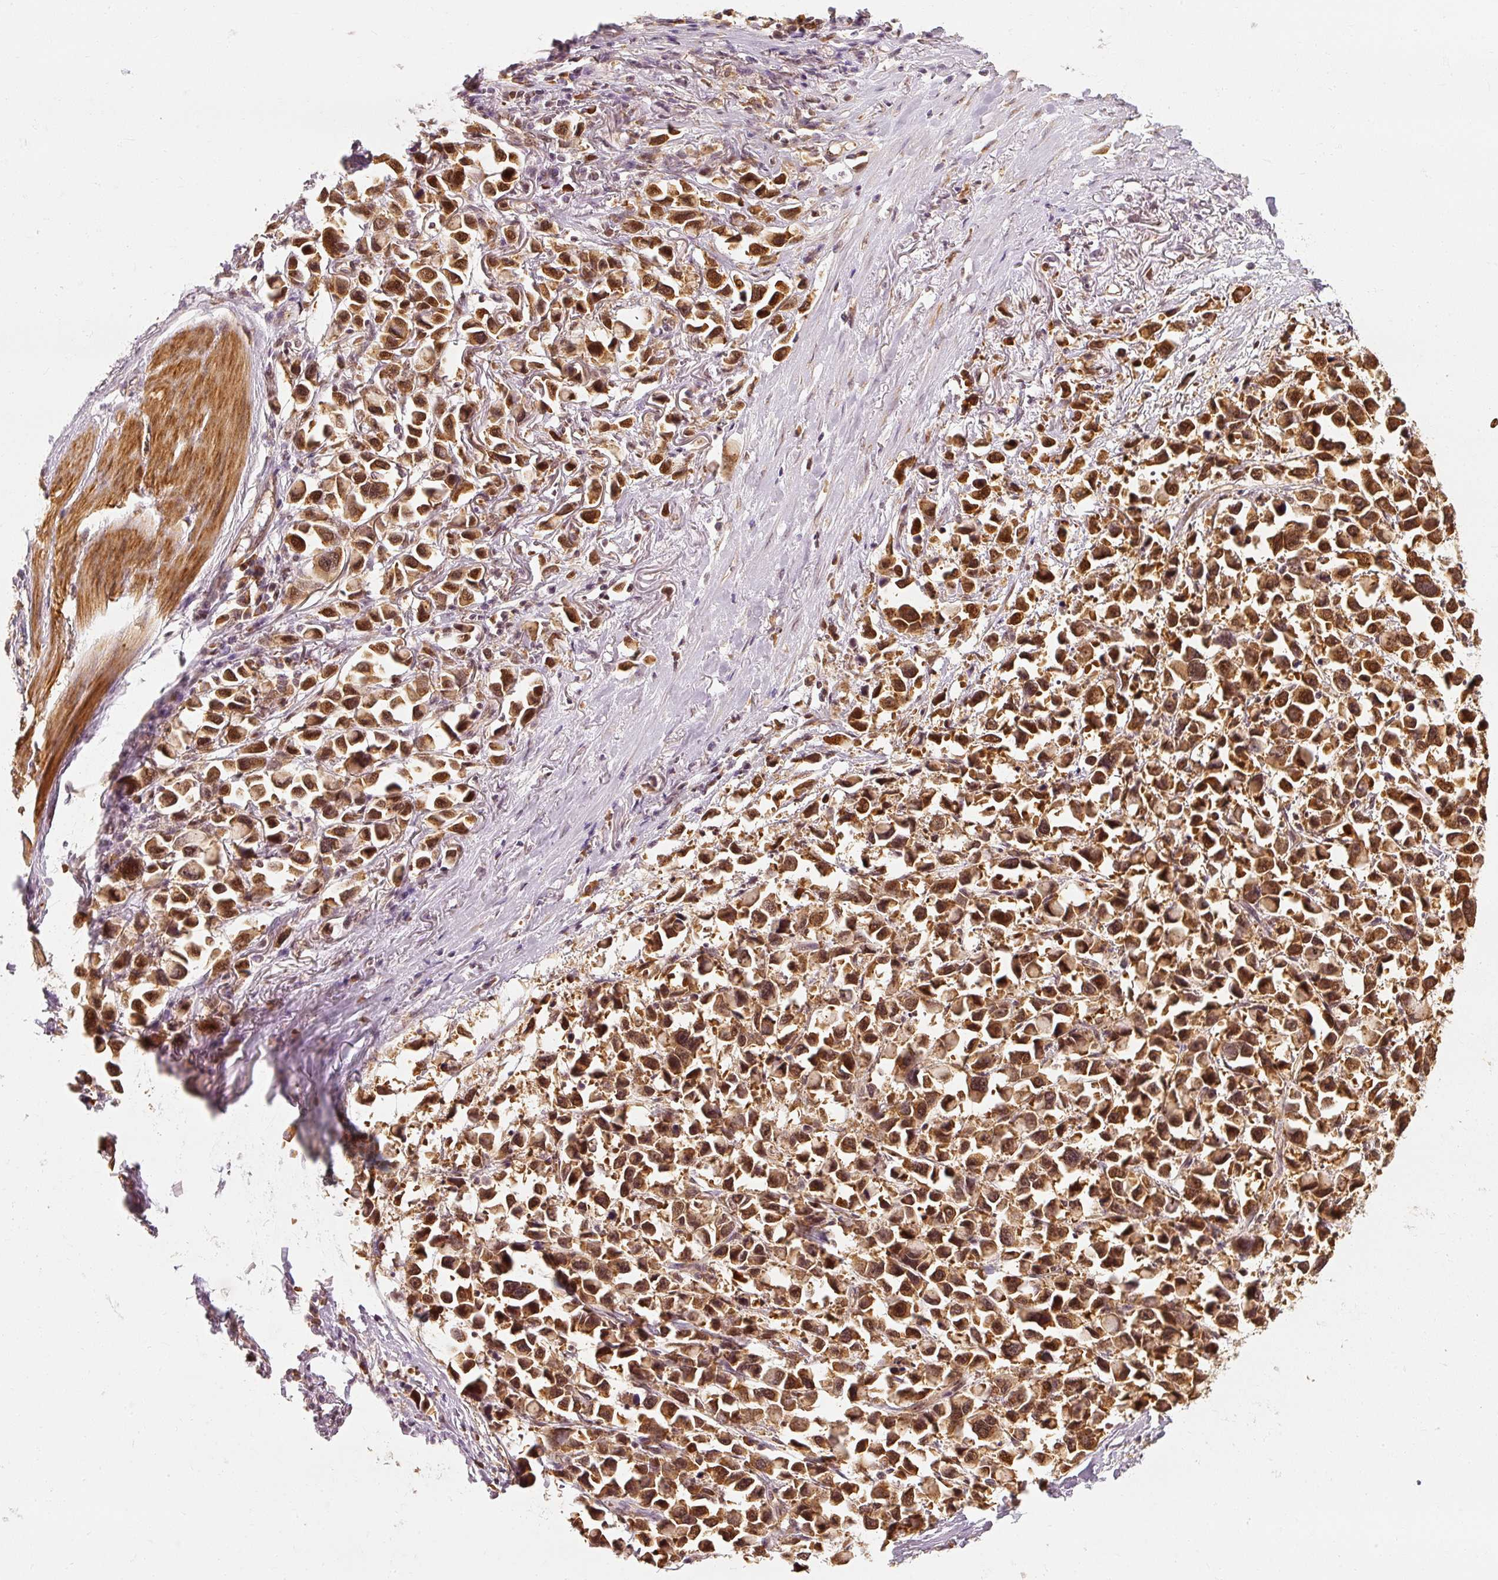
{"staining": {"intensity": "strong", "quantity": ">75%", "location": "cytoplasmic/membranous"}, "tissue": "stomach cancer", "cell_type": "Tumor cells", "image_type": "cancer", "snomed": [{"axis": "morphology", "description": "Adenocarcinoma, NOS"}, {"axis": "topography", "description": "Stomach"}], "caption": "Stomach cancer (adenocarcinoma) was stained to show a protein in brown. There is high levels of strong cytoplasmic/membranous staining in approximately >75% of tumor cells. (IHC, brightfield microscopy, high magnification).", "gene": "EEF1A2", "patient": {"sex": "female", "age": 81}}